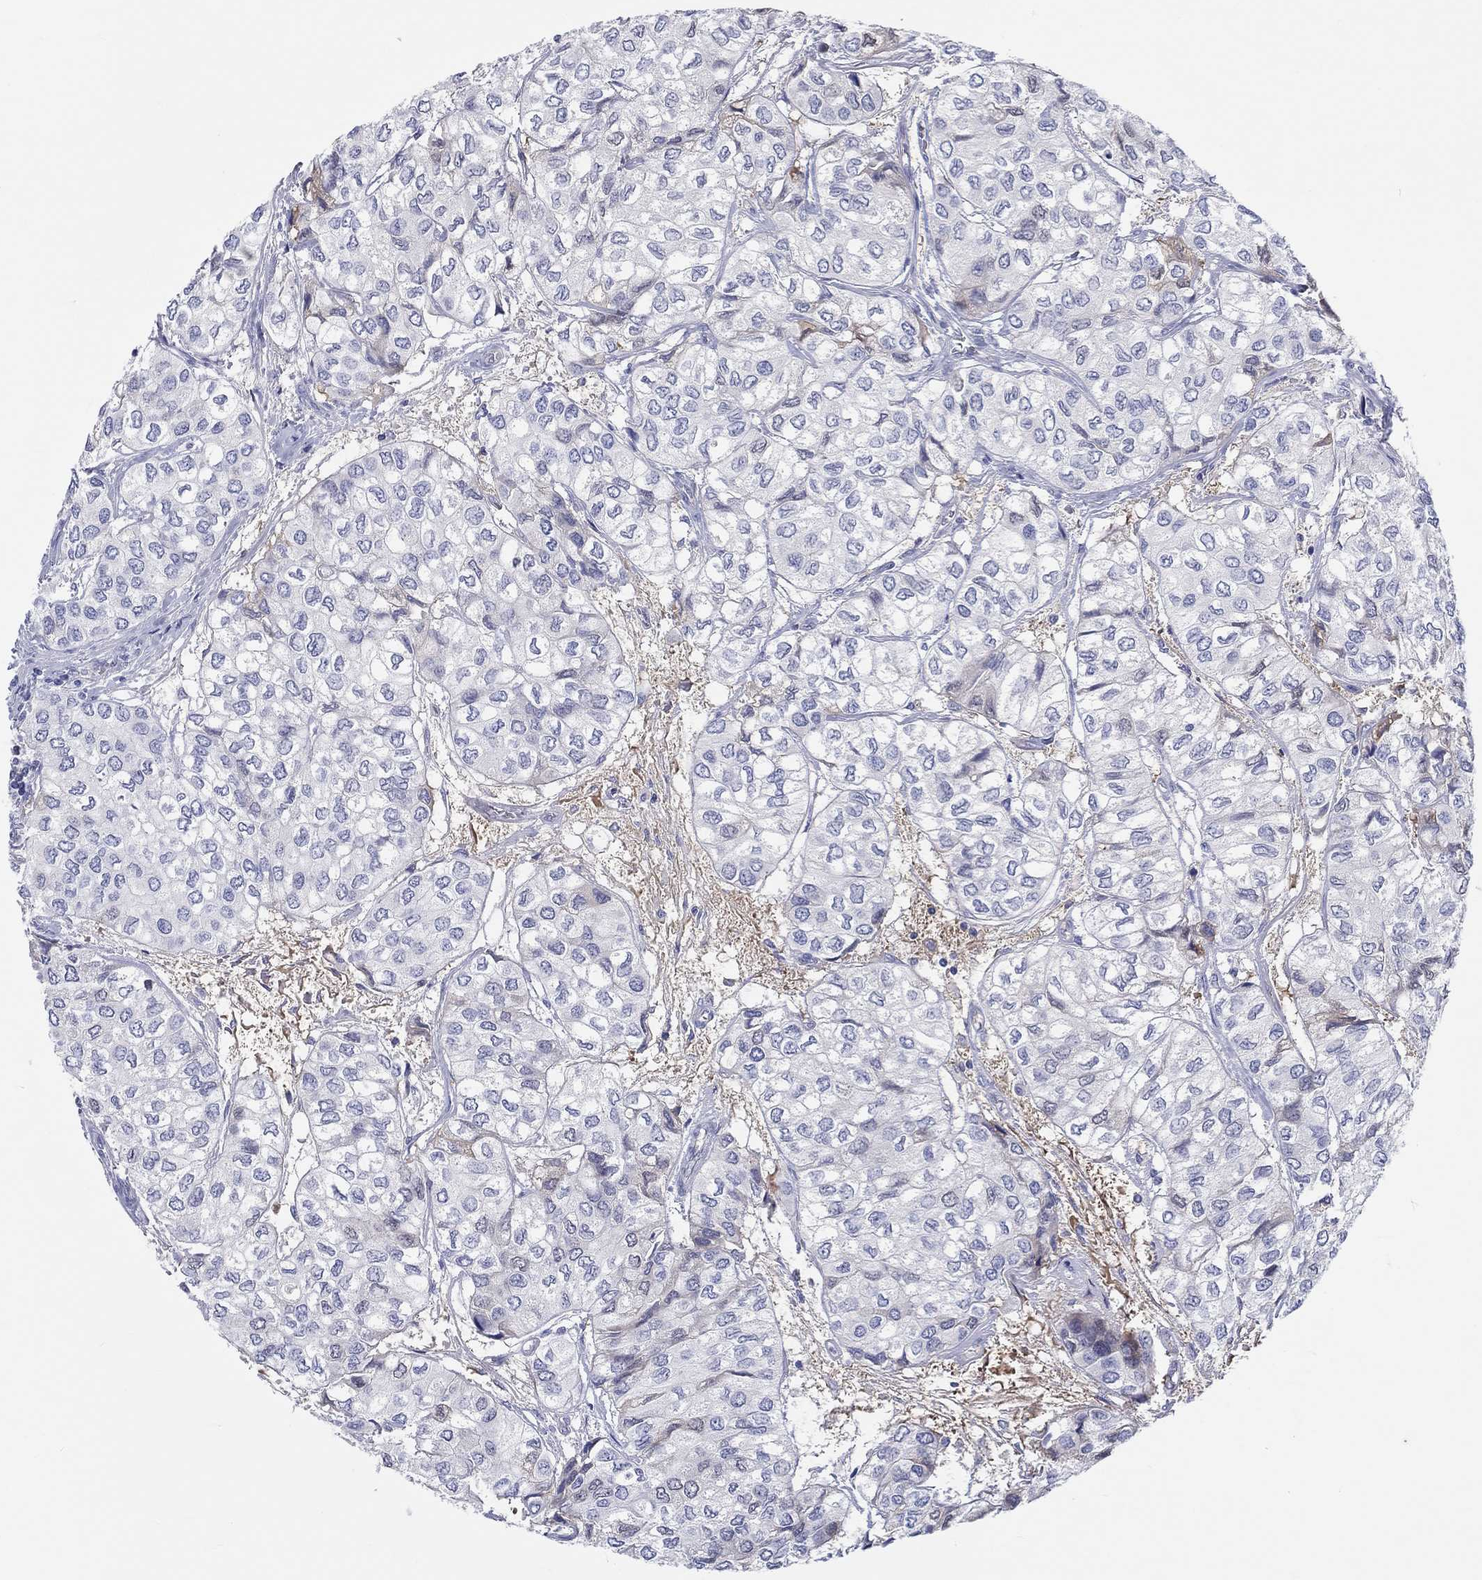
{"staining": {"intensity": "negative", "quantity": "none", "location": "none"}, "tissue": "urothelial cancer", "cell_type": "Tumor cells", "image_type": "cancer", "snomed": [{"axis": "morphology", "description": "Urothelial carcinoma, High grade"}, {"axis": "topography", "description": "Urinary bladder"}], "caption": "Immunohistochemistry (IHC) micrograph of human urothelial carcinoma (high-grade) stained for a protein (brown), which demonstrates no staining in tumor cells. (DAB immunohistochemistry (IHC) visualized using brightfield microscopy, high magnification).", "gene": "CDY2B", "patient": {"sex": "male", "age": 73}}